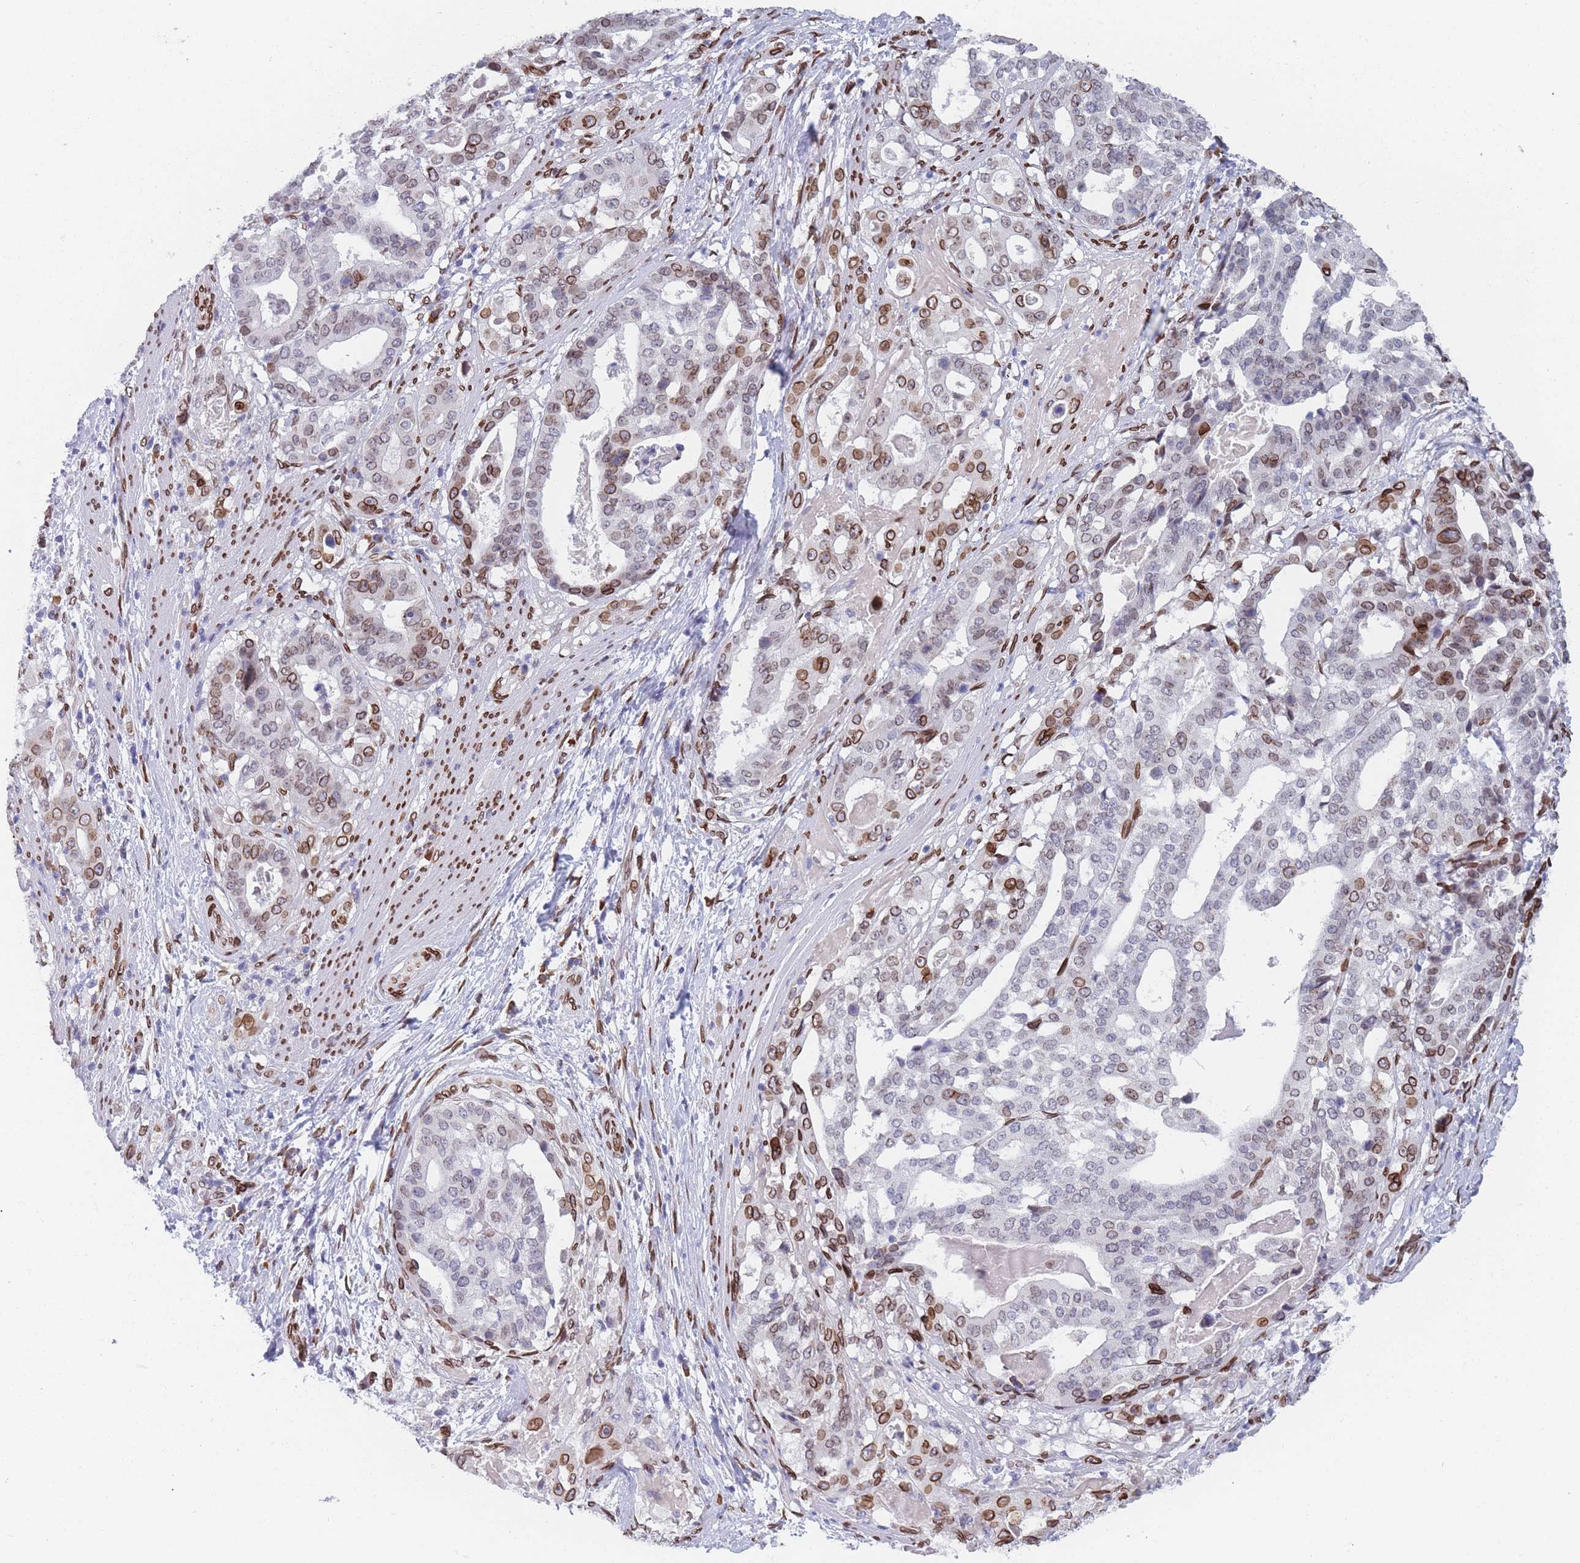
{"staining": {"intensity": "moderate", "quantity": "<25%", "location": "cytoplasmic/membranous,nuclear"}, "tissue": "stomach cancer", "cell_type": "Tumor cells", "image_type": "cancer", "snomed": [{"axis": "morphology", "description": "Adenocarcinoma, NOS"}, {"axis": "topography", "description": "Stomach"}], "caption": "Immunohistochemical staining of stomach cancer reveals low levels of moderate cytoplasmic/membranous and nuclear protein expression in approximately <25% of tumor cells.", "gene": "ZBTB1", "patient": {"sex": "male", "age": 48}}